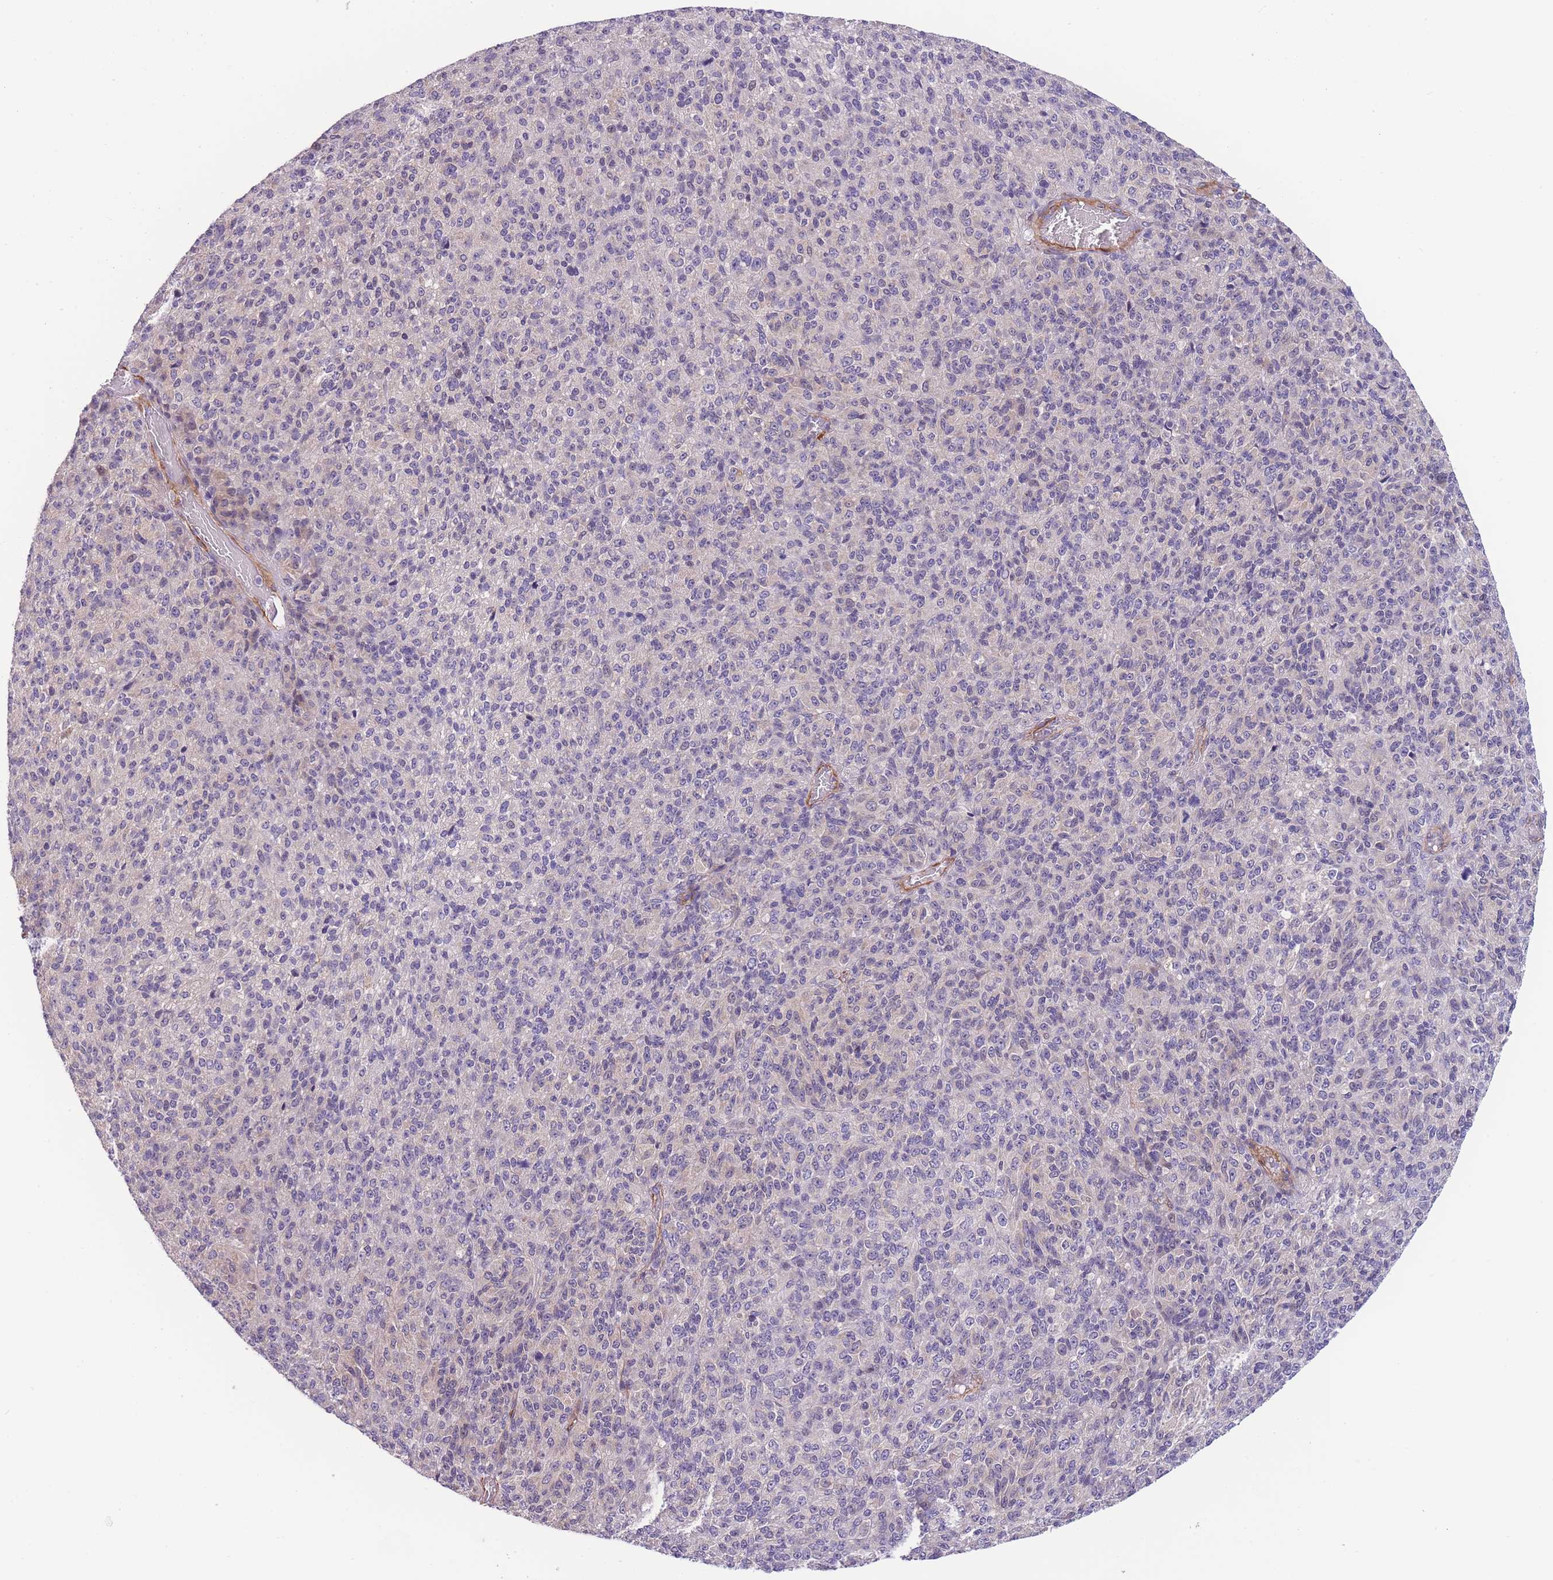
{"staining": {"intensity": "negative", "quantity": "none", "location": "none"}, "tissue": "melanoma", "cell_type": "Tumor cells", "image_type": "cancer", "snomed": [{"axis": "morphology", "description": "Malignant melanoma, Metastatic site"}, {"axis": "topography", "description": "Brain"}], "caption": "An image of malignant melanoma (metastatic site) stained for a protein shows no brown staining in tumor cells. (DAB immunohistochemistry, high magnification).", "gene": "FAM124A", "patient": {"sex": "female", "age": 56}}